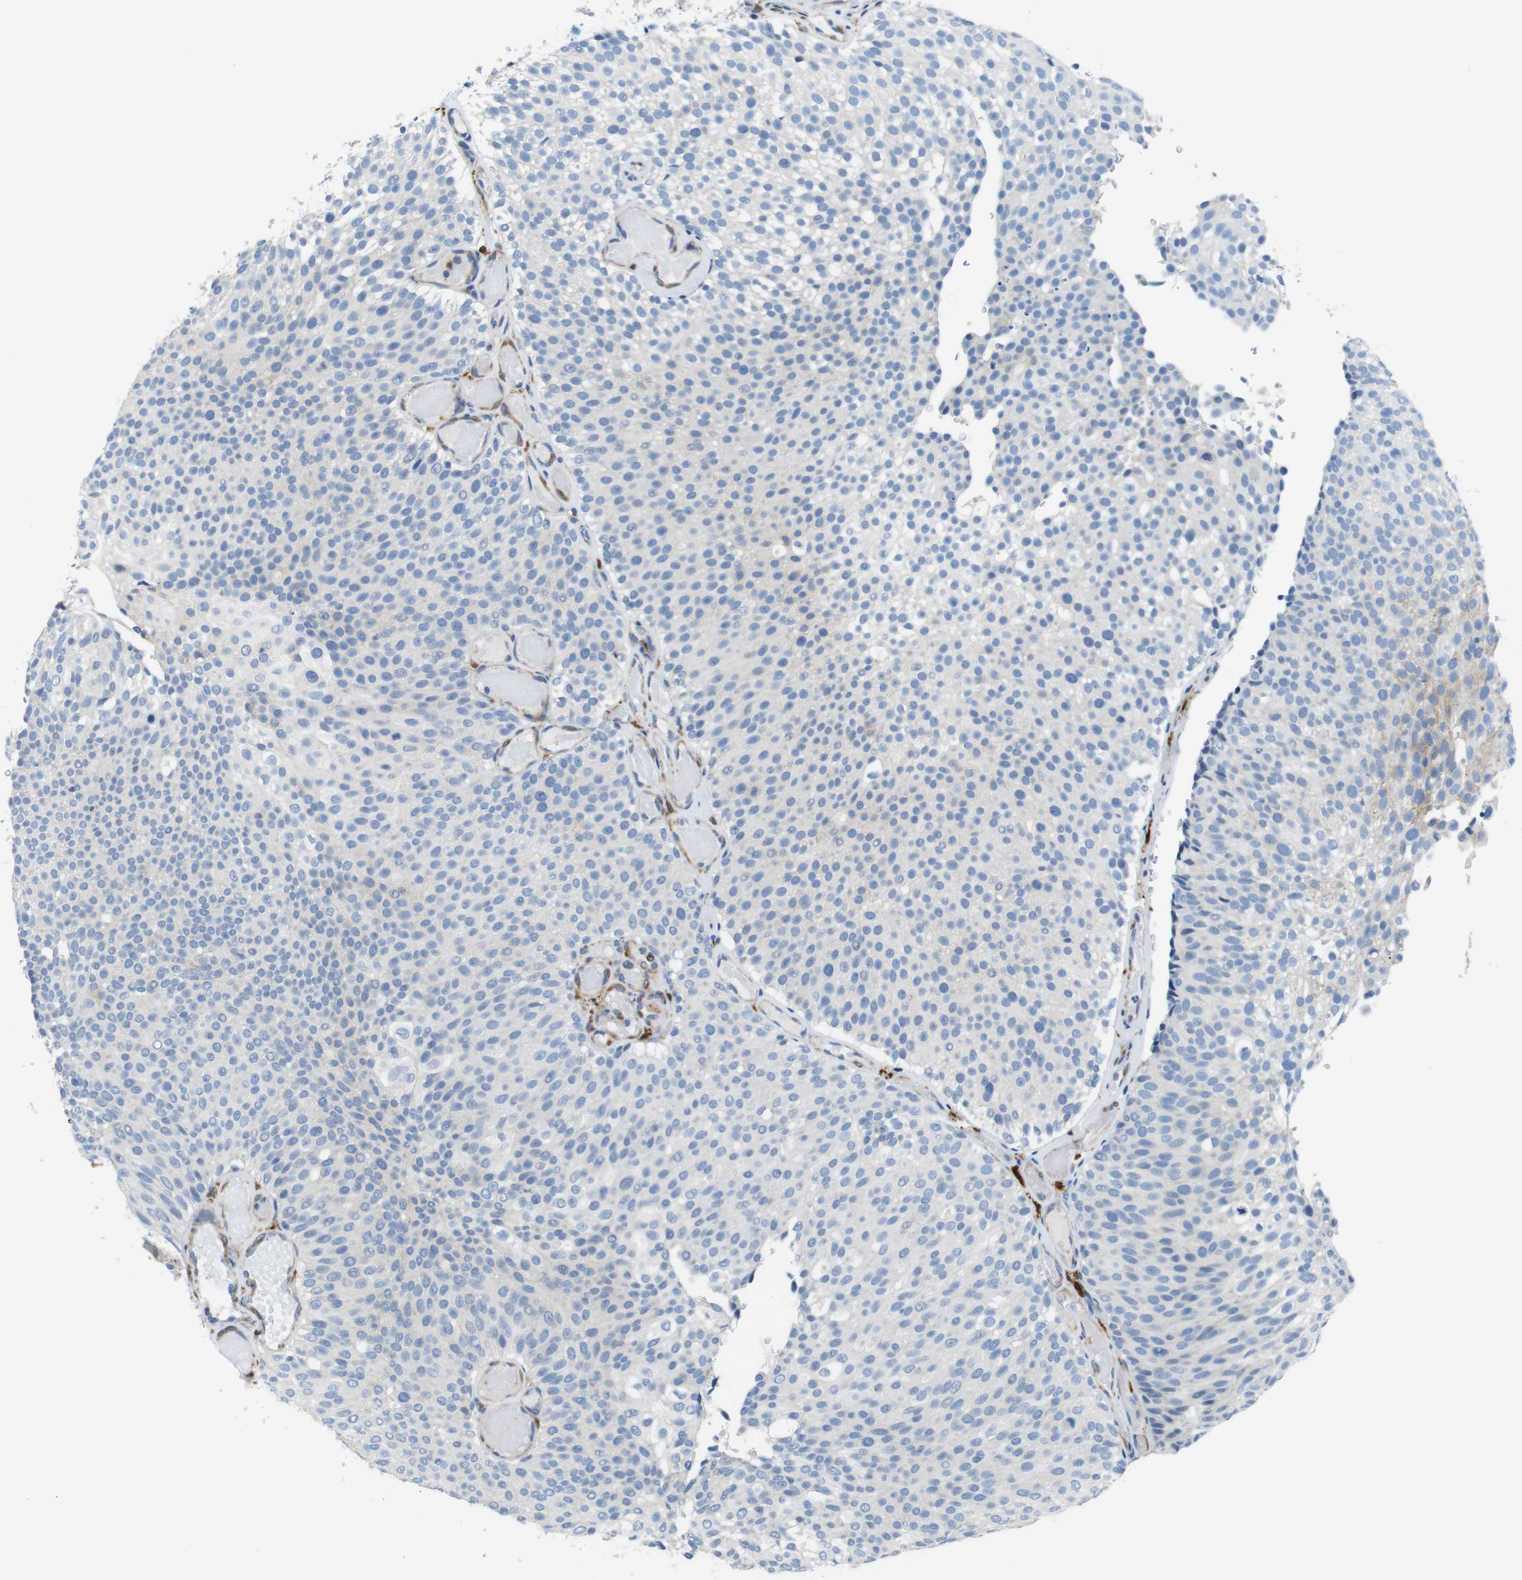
{"staining": {"intensity": "negative", "quantity": "none", "location": "none"}, "tissue": "urothelial cancer", "cell_type": "Tumor cells", "image_type": "cancer", "snomed": [{"axis": "morphology", "description": "Urothelial carcinoma, Low grade"}, {"axis": "topography", "description": "Urinary bladder"}], "caption": "High power microscopy image of an IHC histopathology image of urothelial carcinoma (low-grade), revealing no significant staining in tumor cells.", "gene": "CLMN", "patient": {"sex": "male", "age": 78}}